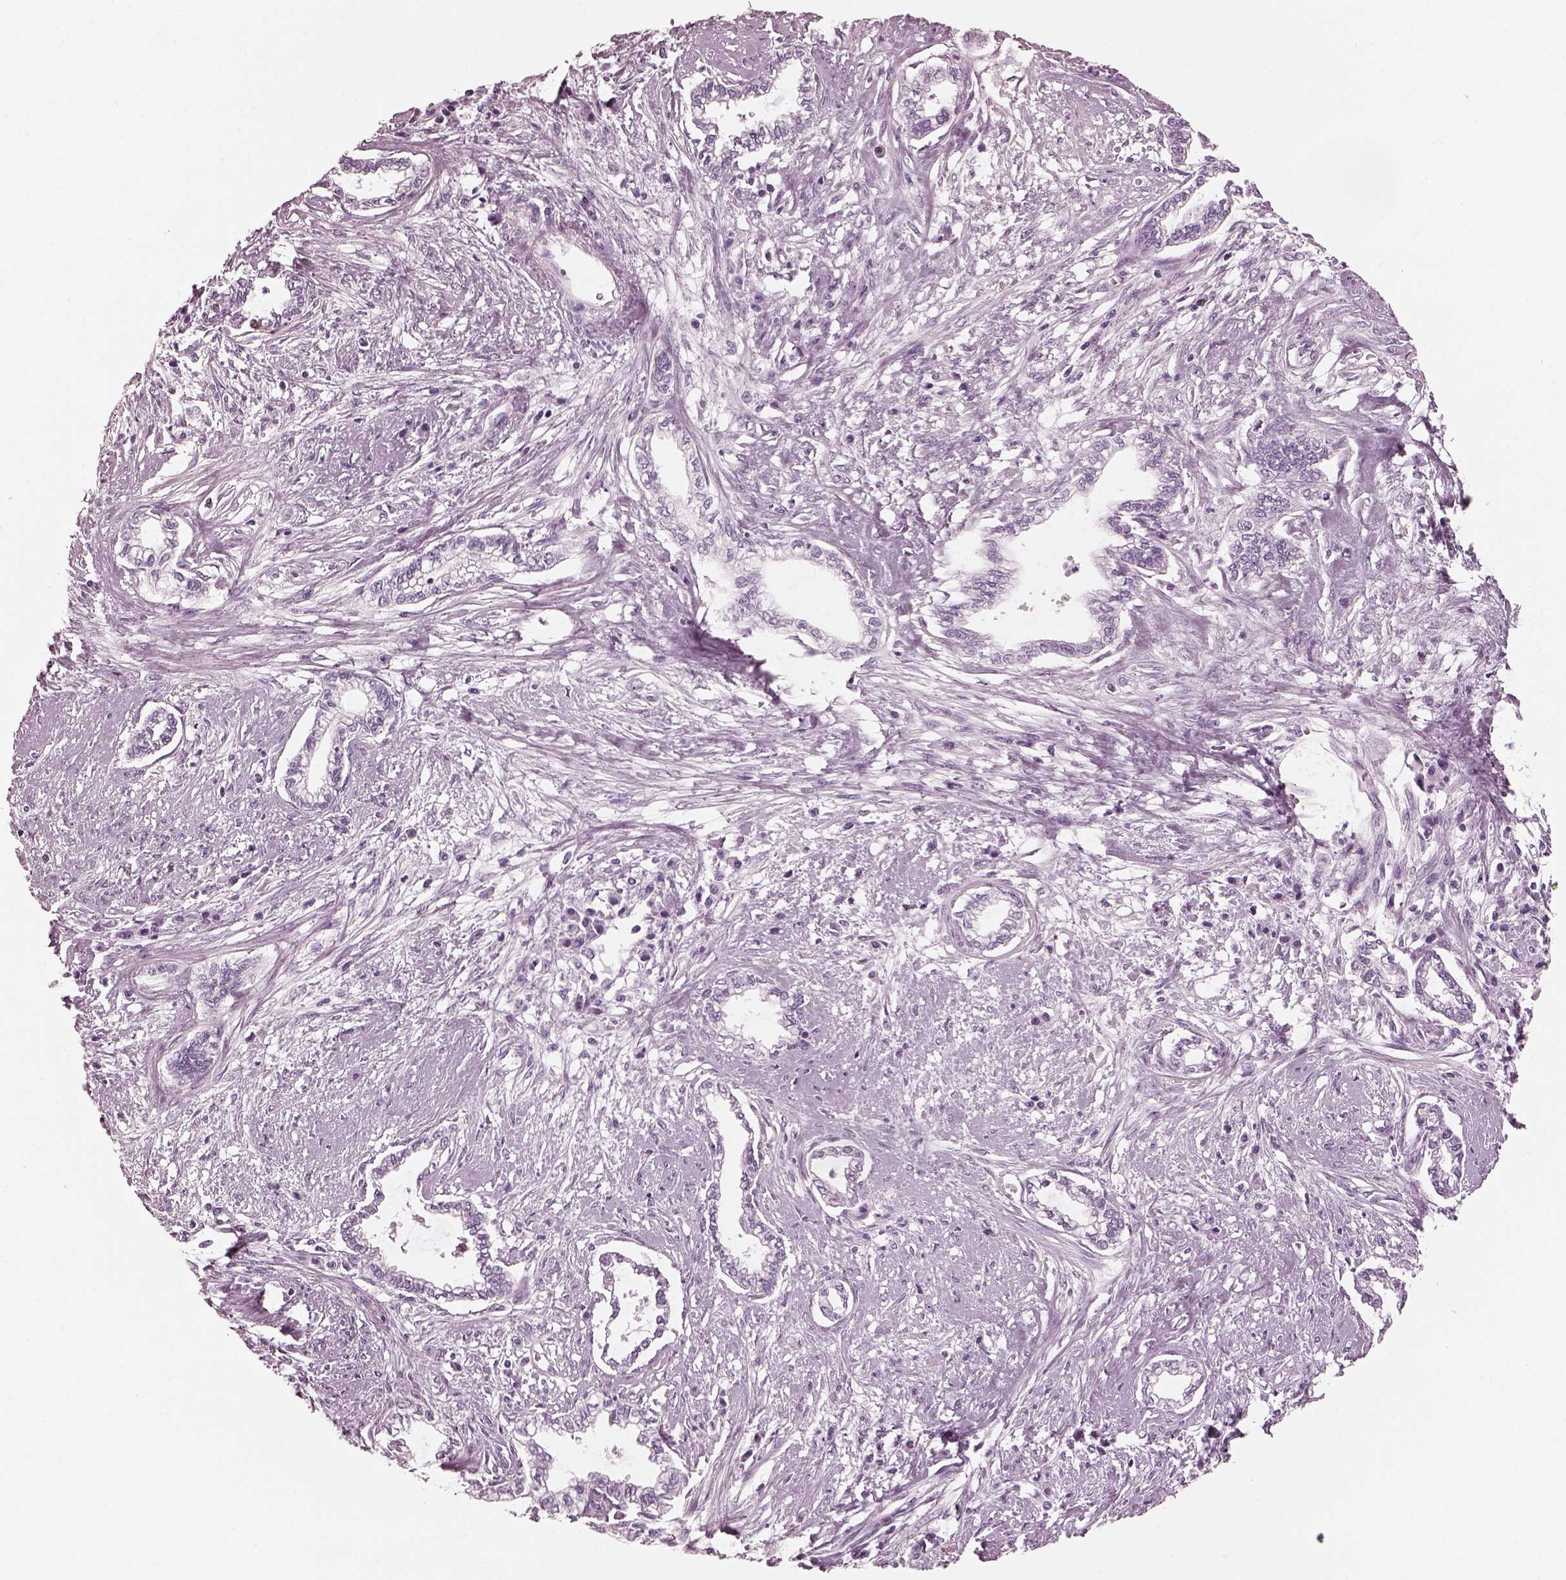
{"staining": {"intensity": "negative", "quantity": "none", "location": "none"}, "tissue": "cervical cancer", "cell_type": "Tumor cells", "image_type": "cancer", "snomed": [{"axis": "morphology", "description": "Adenocarcinoma, NOS"}, {"axis": "topography", "description": "Cervix"}], "caption": "Cervical cancer (adenocarcinoma) was stained to show a protein in brown. There is no significant staining in tumor cells.", "gene": "FABP9", "patient": {"sex": "female", "age": 62}}